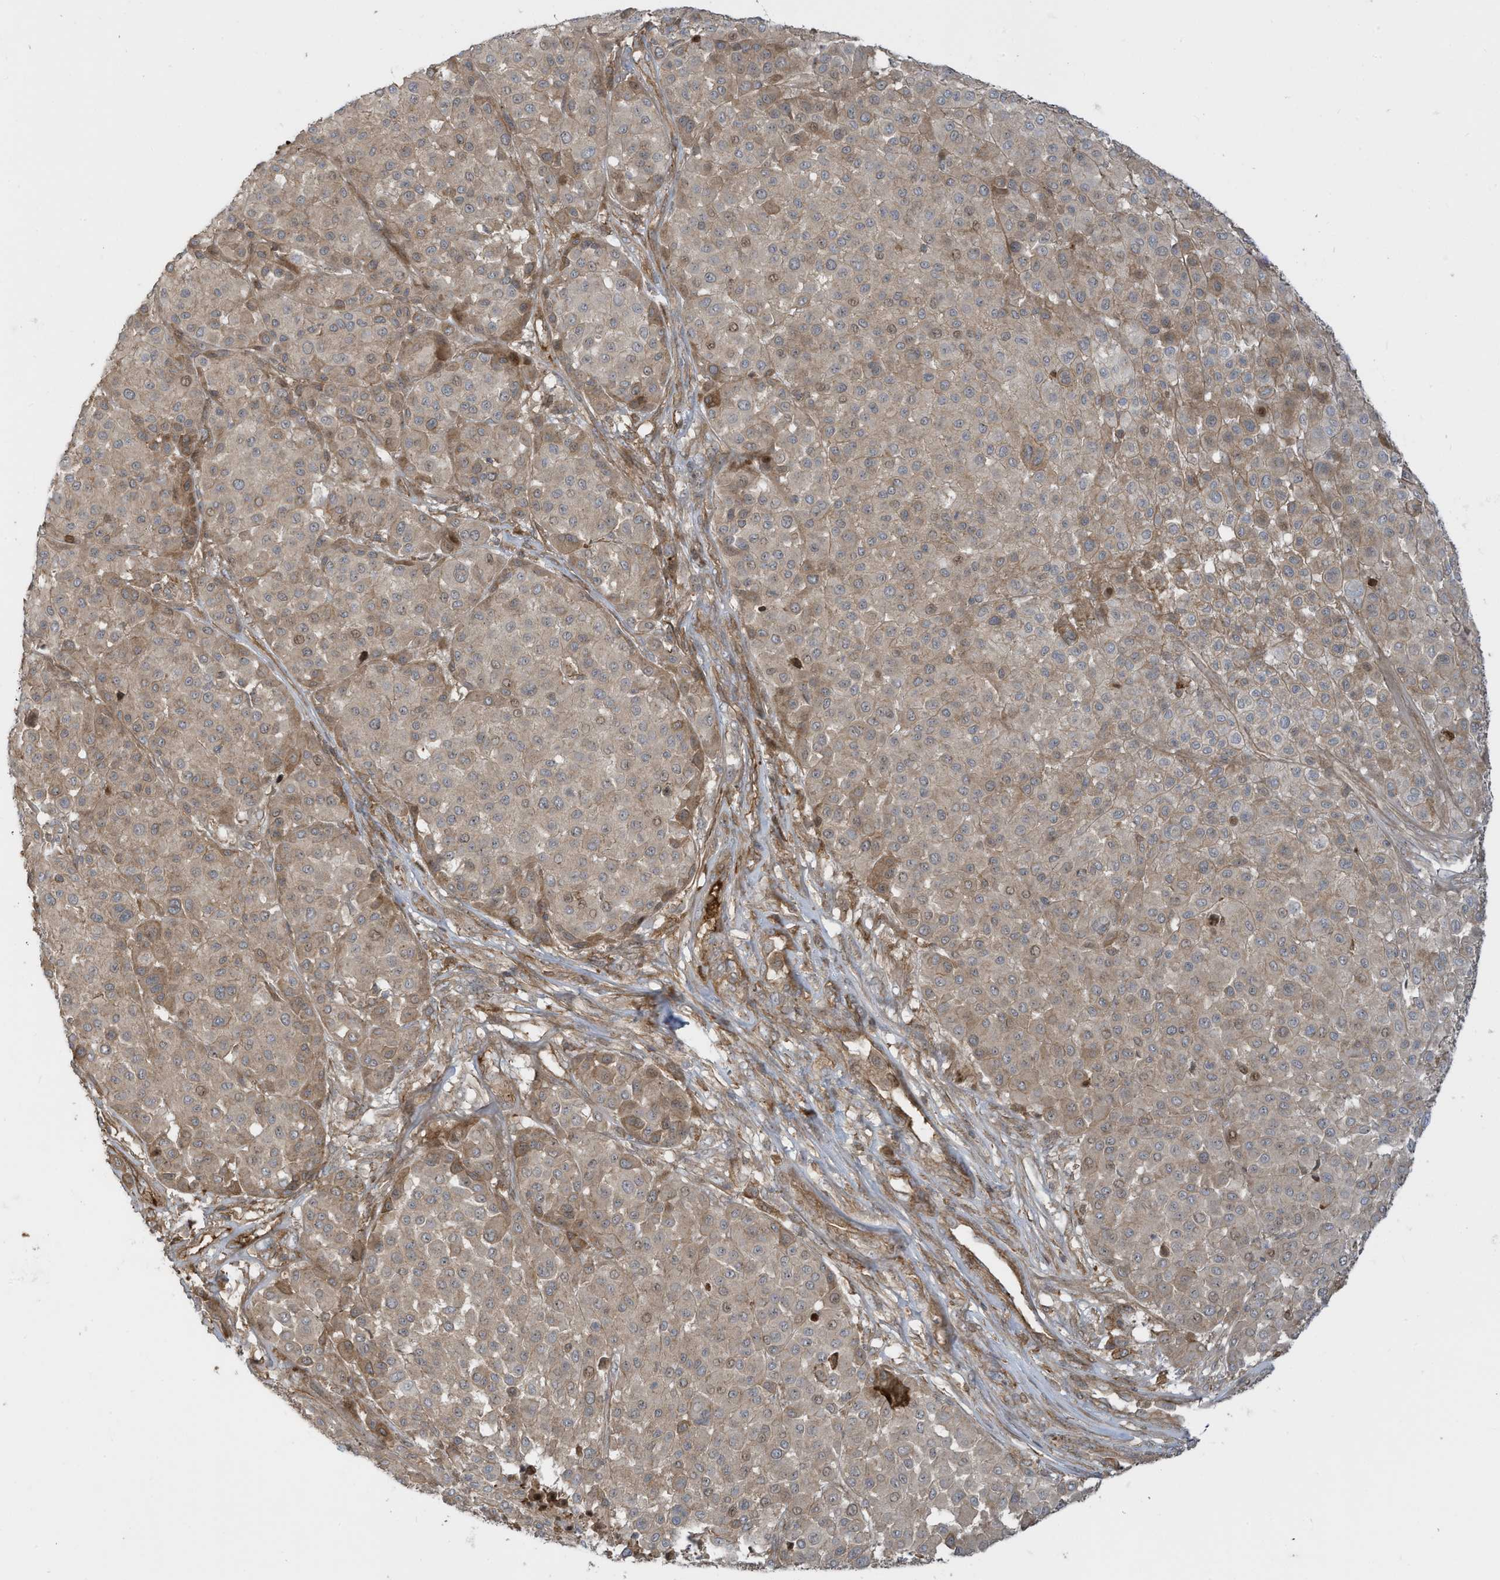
{"staining": {"intensity": "weak", "quantity": ">75%", "location": "cytoplasmic/membranous"}, "tissue": "melanoma", "cell_type": "Tumor cells", "image_type": "cancer", "snomed": [{"axis": "morphology", "description": "Malignant melanoma, Metastatic site"}, {"axis": "topography", "description": "Soft tissue"}], "caption": "Protein staining by immunohistochemistry exhibits weak cytoplasmic/membranous positivity in about >75% of tumor cells in malignant melanoma (metastatic site).", "gene": "ENTR1", "patient": {"sex": "male", "age": 41}}